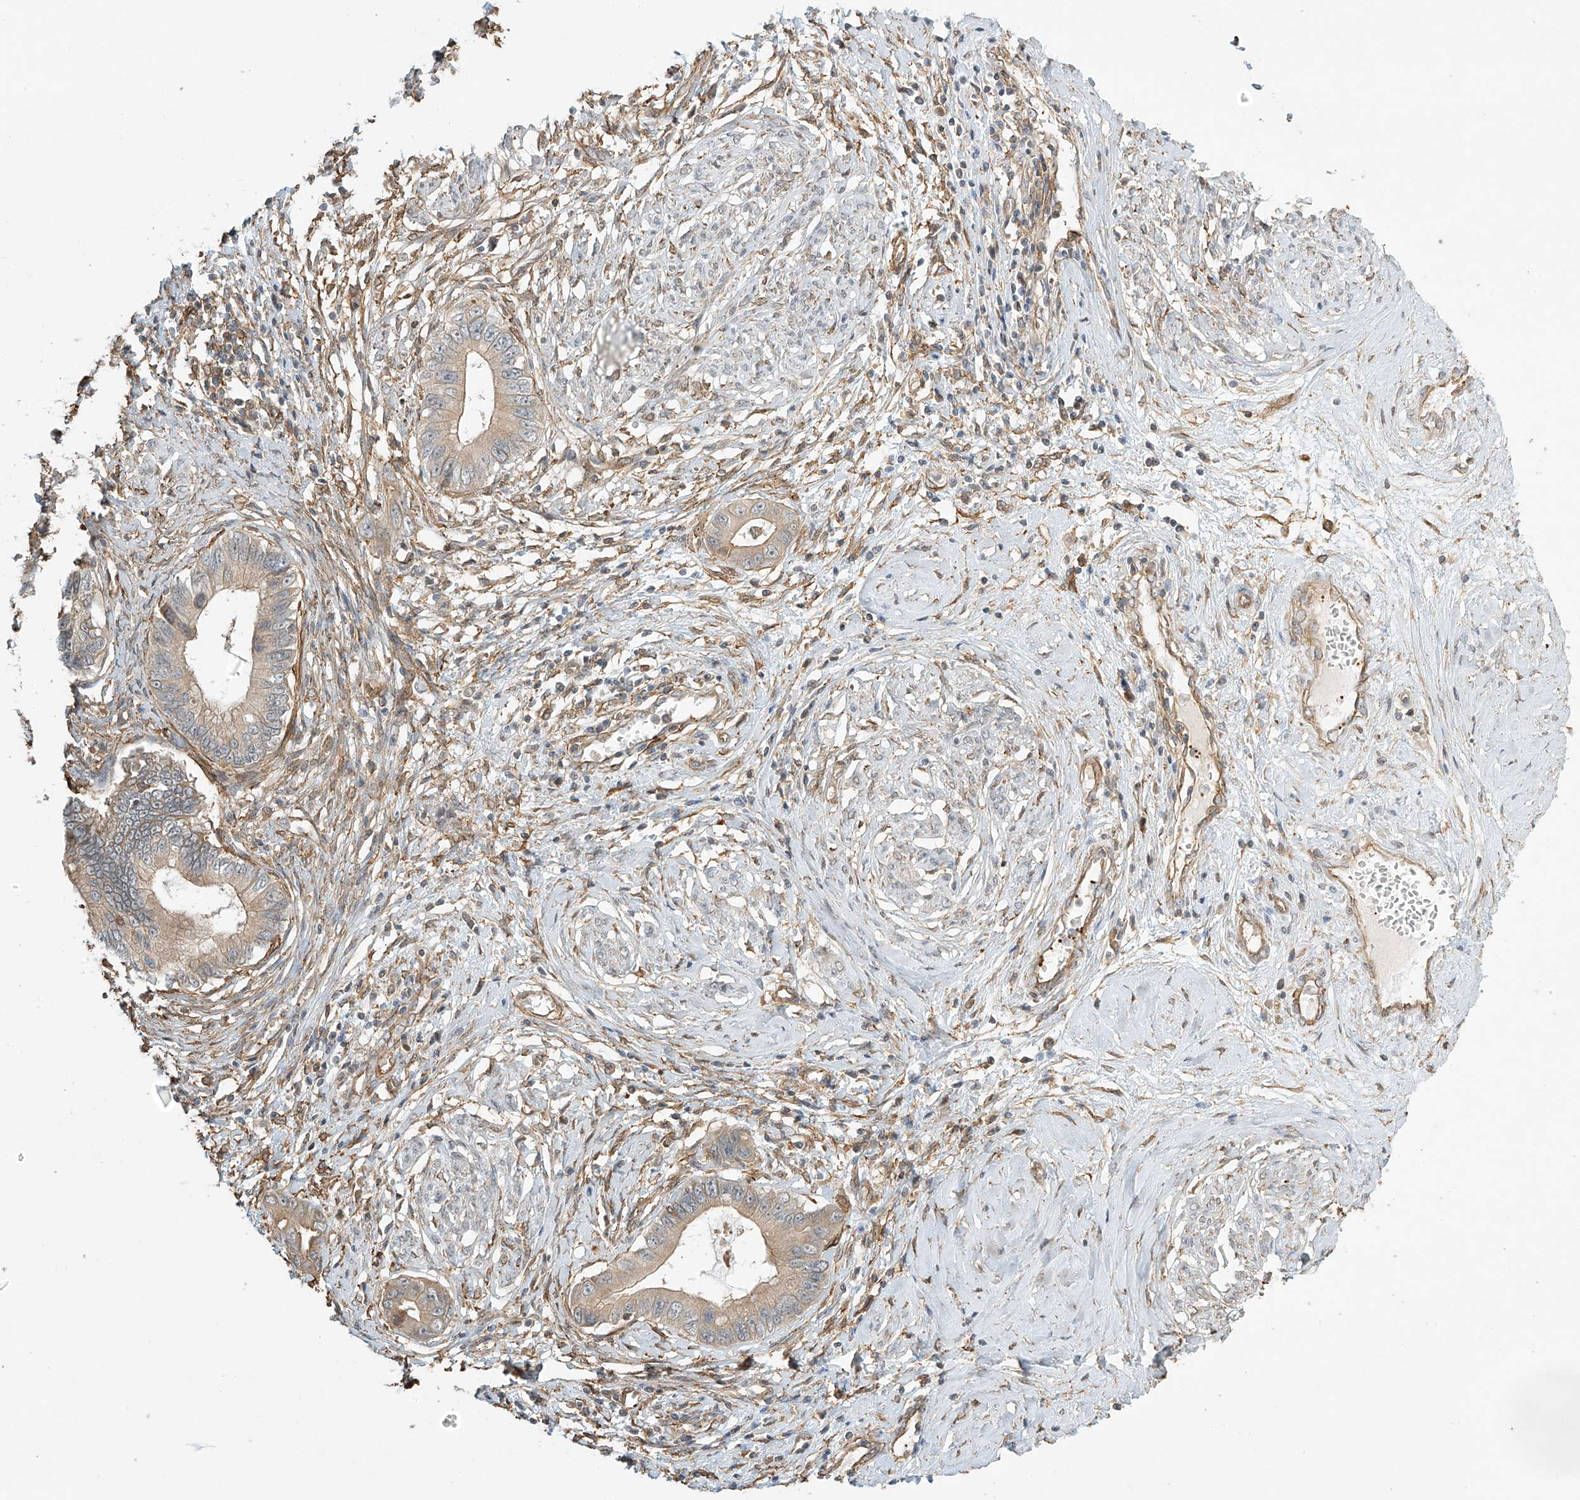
{"staining": {"intensity": "weak", "quantity": "25%-75%", "location": "cytoplasmic/membranous"}, "tissue": "cervical cancer", "cell_type": "Tumor cells", "image_type": "cancer", "snomed": [{"axis": "morphology", "description": "Adenocarcinoma, NOS"}, {"axis": "topography", "description": "Cervix"}], "caption": "About 25%-75% of tumor cells in adenocarcinoma (cervical) show weak cytoplasmic/membranous protein expression as visualized by brown immunohistochemical staining.", "gene": "CSMD3", "patient": {"sex": "female", "age": 44}}